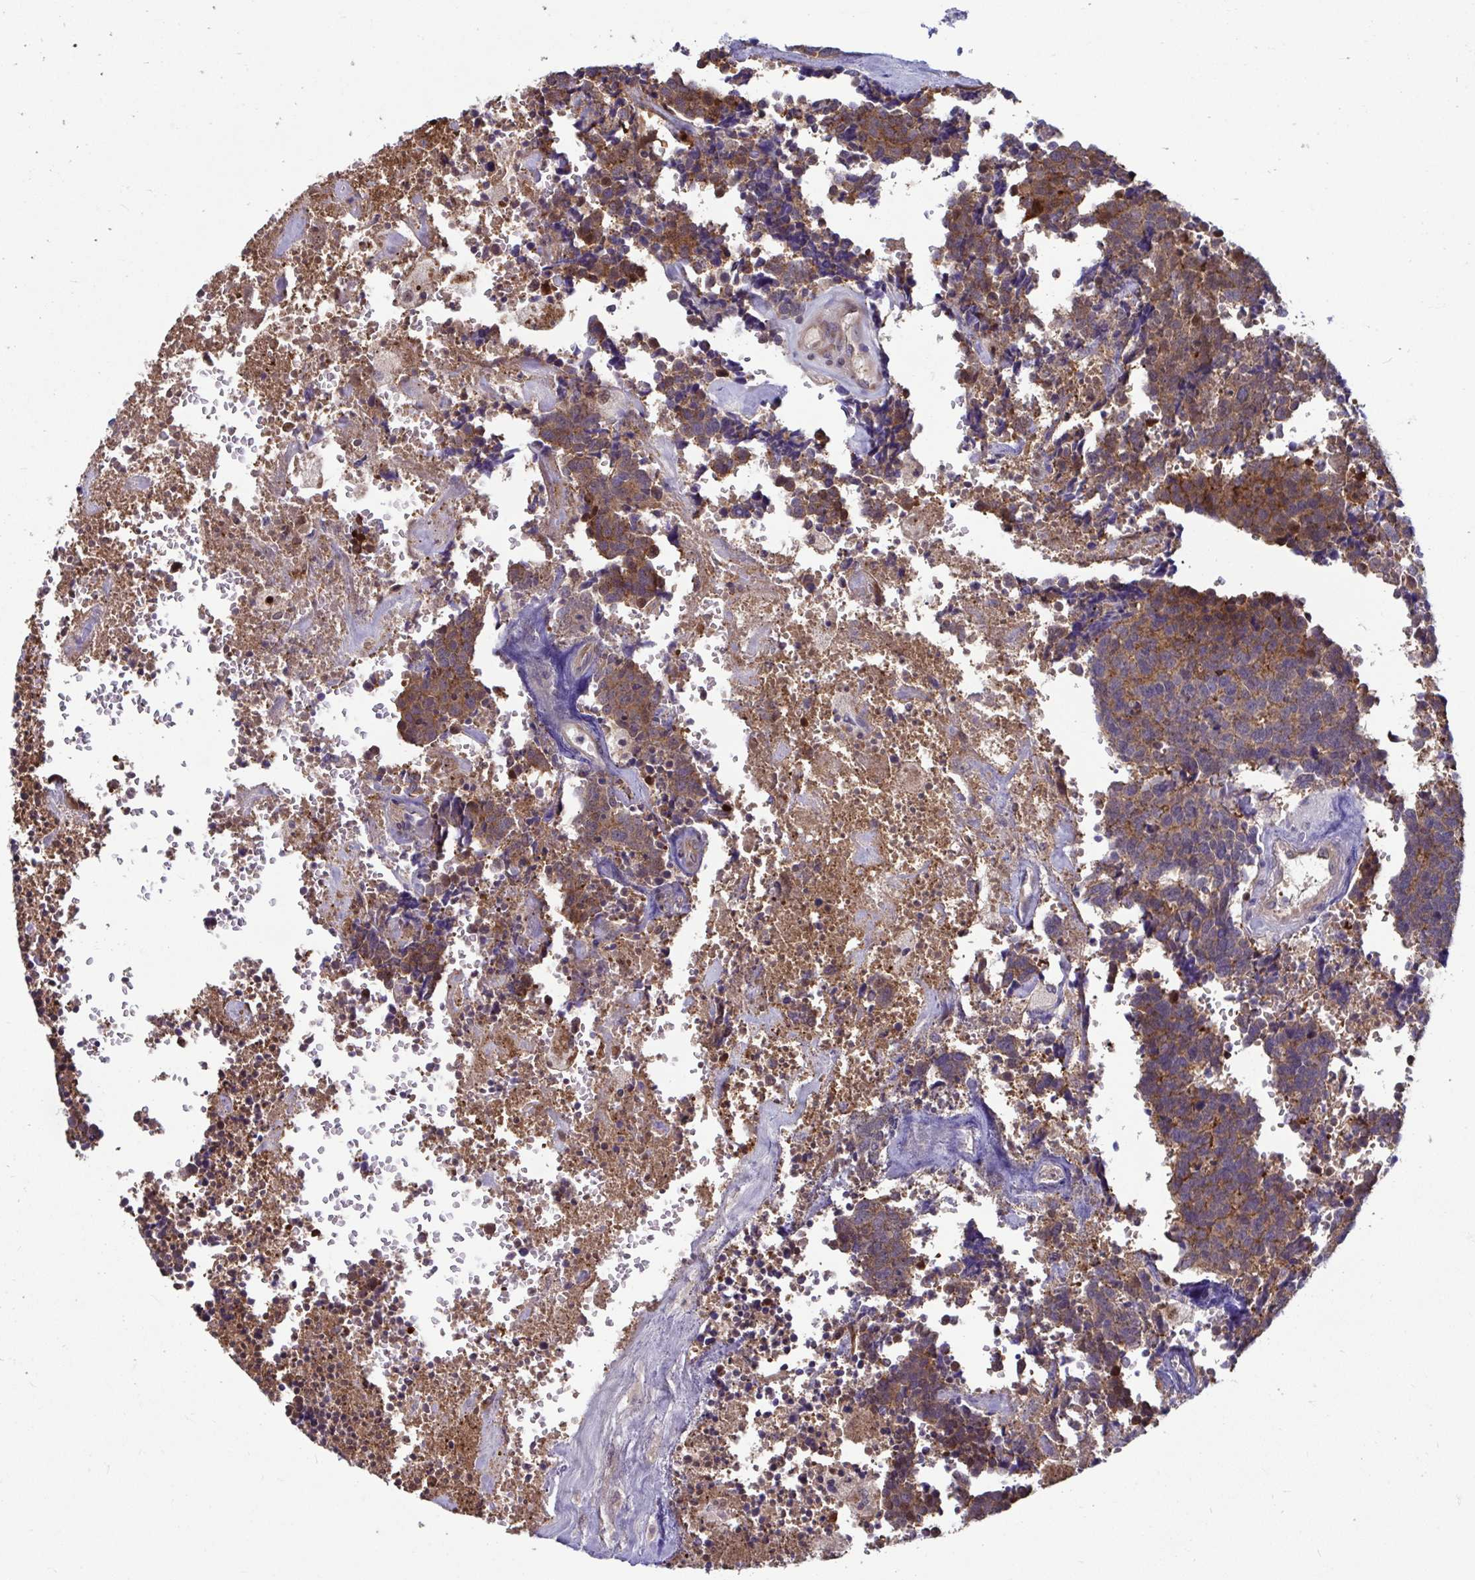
{"staining": {"intensity": "moderate", "quantity": ">75%", "location": "cytoplasmic/membranous"}, "tissue": "carcinoid", "cell_type": "Tumor cells", "image_type": "cancer", "snomed": [{"axis": "morphology", "description": "Carcinoid, malignant, NOS"}, {"axis": "topography", "description": "Skin"}], "caption": "Brown immunohistochemical staining in carcinoid reveals moderate cytoplasmic/membranous positivity in about >75% of tumor cells. The staining was performed using DAB, with brown indicating positive protein expression. Nuclei are stained blue with hematoxylin.", "gene": "PCDHB7", "patient": {"sex": "female", "age": 79}}